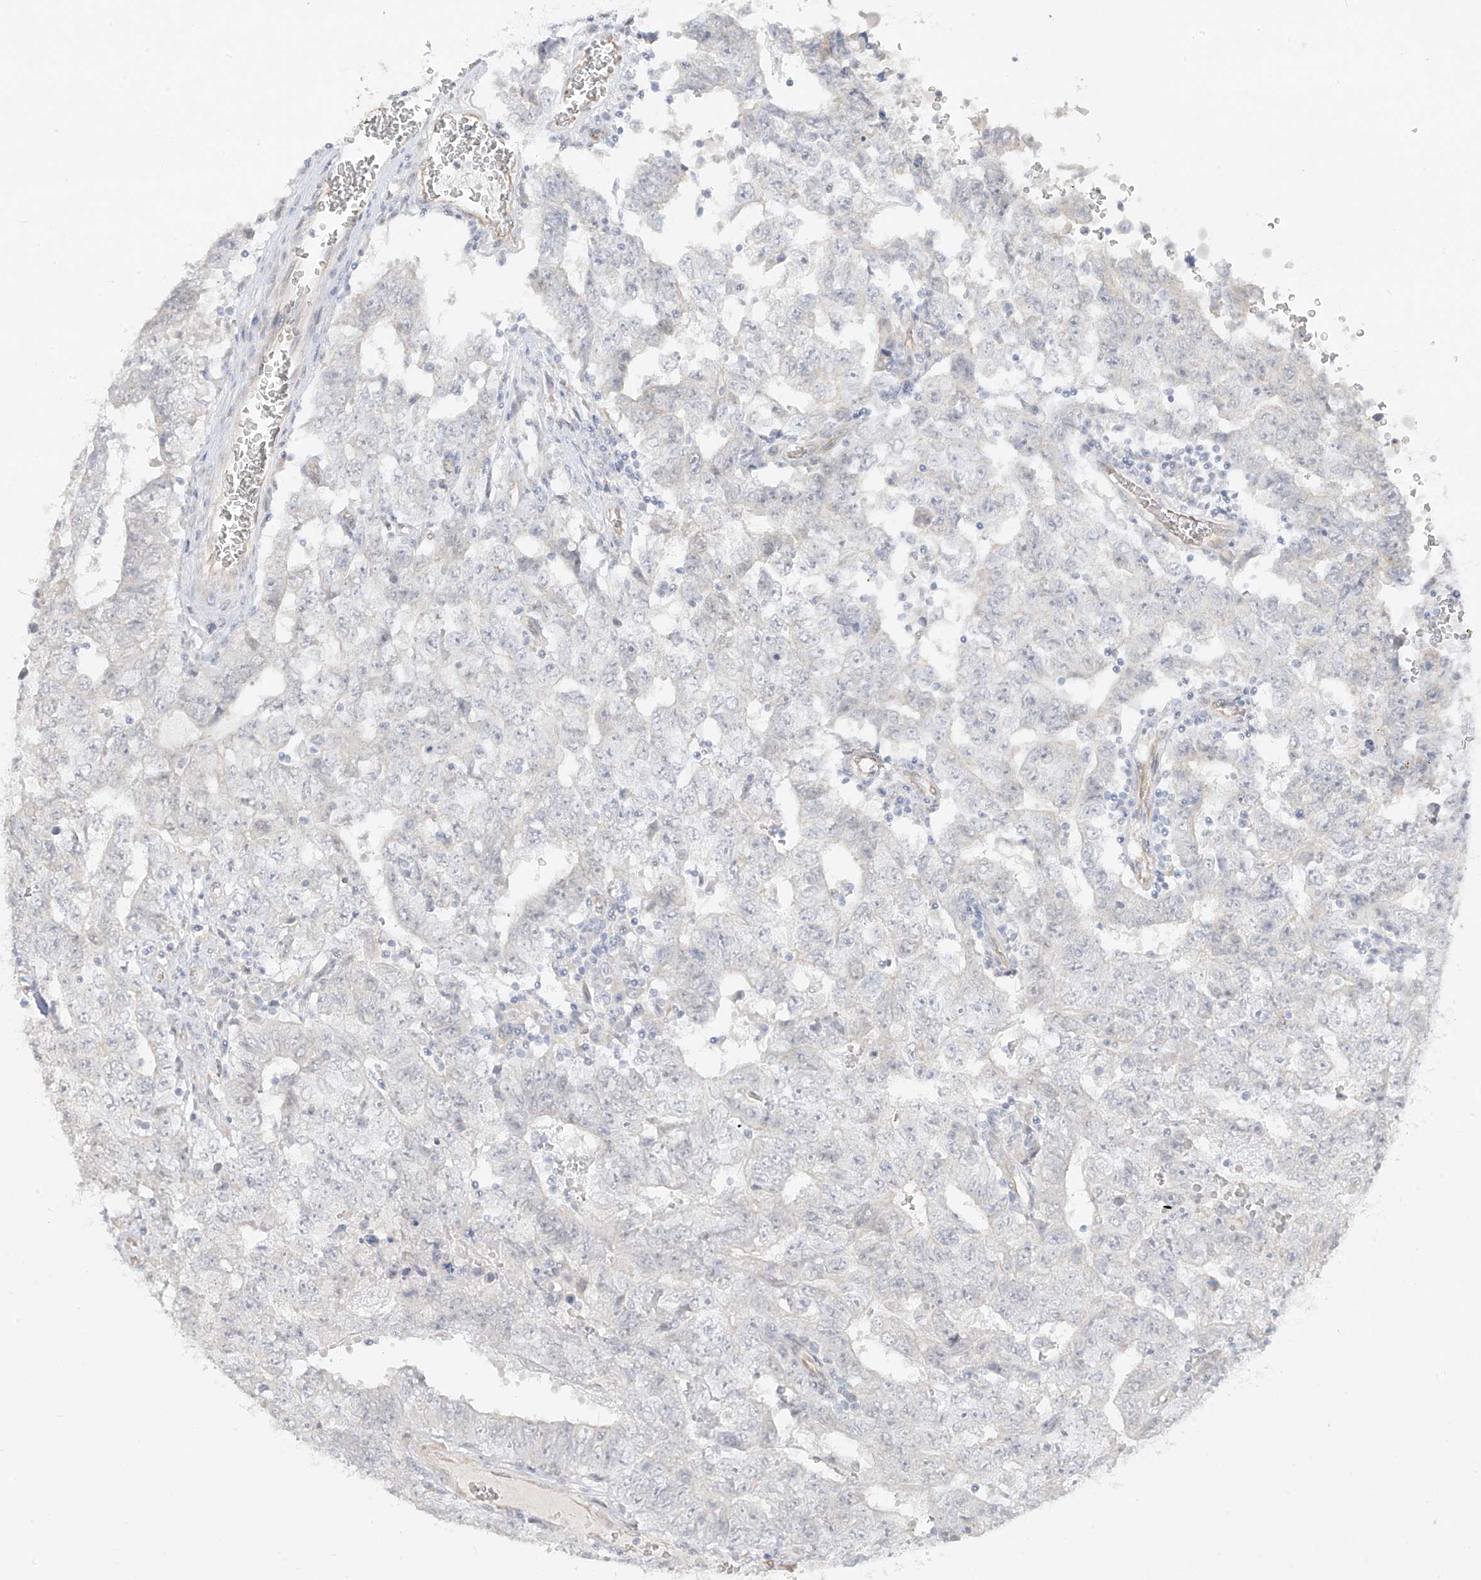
{"staining": {"intensity": "negative", "quantity": "none", "location": "none"}, "tissue": "testis cancer", "cell_type": "Tumor cells", "image_type": "cancer", "snomed": [{"axis": "morphology", "description": "Carcinoma, Embryonal, NOS"}, {"axis": "topography", "description": "Testis"}], "caption": "Immunohistochemistry (IHC) image of neoplastic tissue: human testis cancer (embryonal carcinoma) stained with DAB reveals no significant protein expression in tumor cells. The staining was performed using DAB (3,3'-diaminobenzidine) to visualize the protein expression in brown, while the nuclei were stained in blue with hematoxylin (Magnification: 20x).", "gene": "DCDC2", "patient": {"sex": "male", "age": 26}}